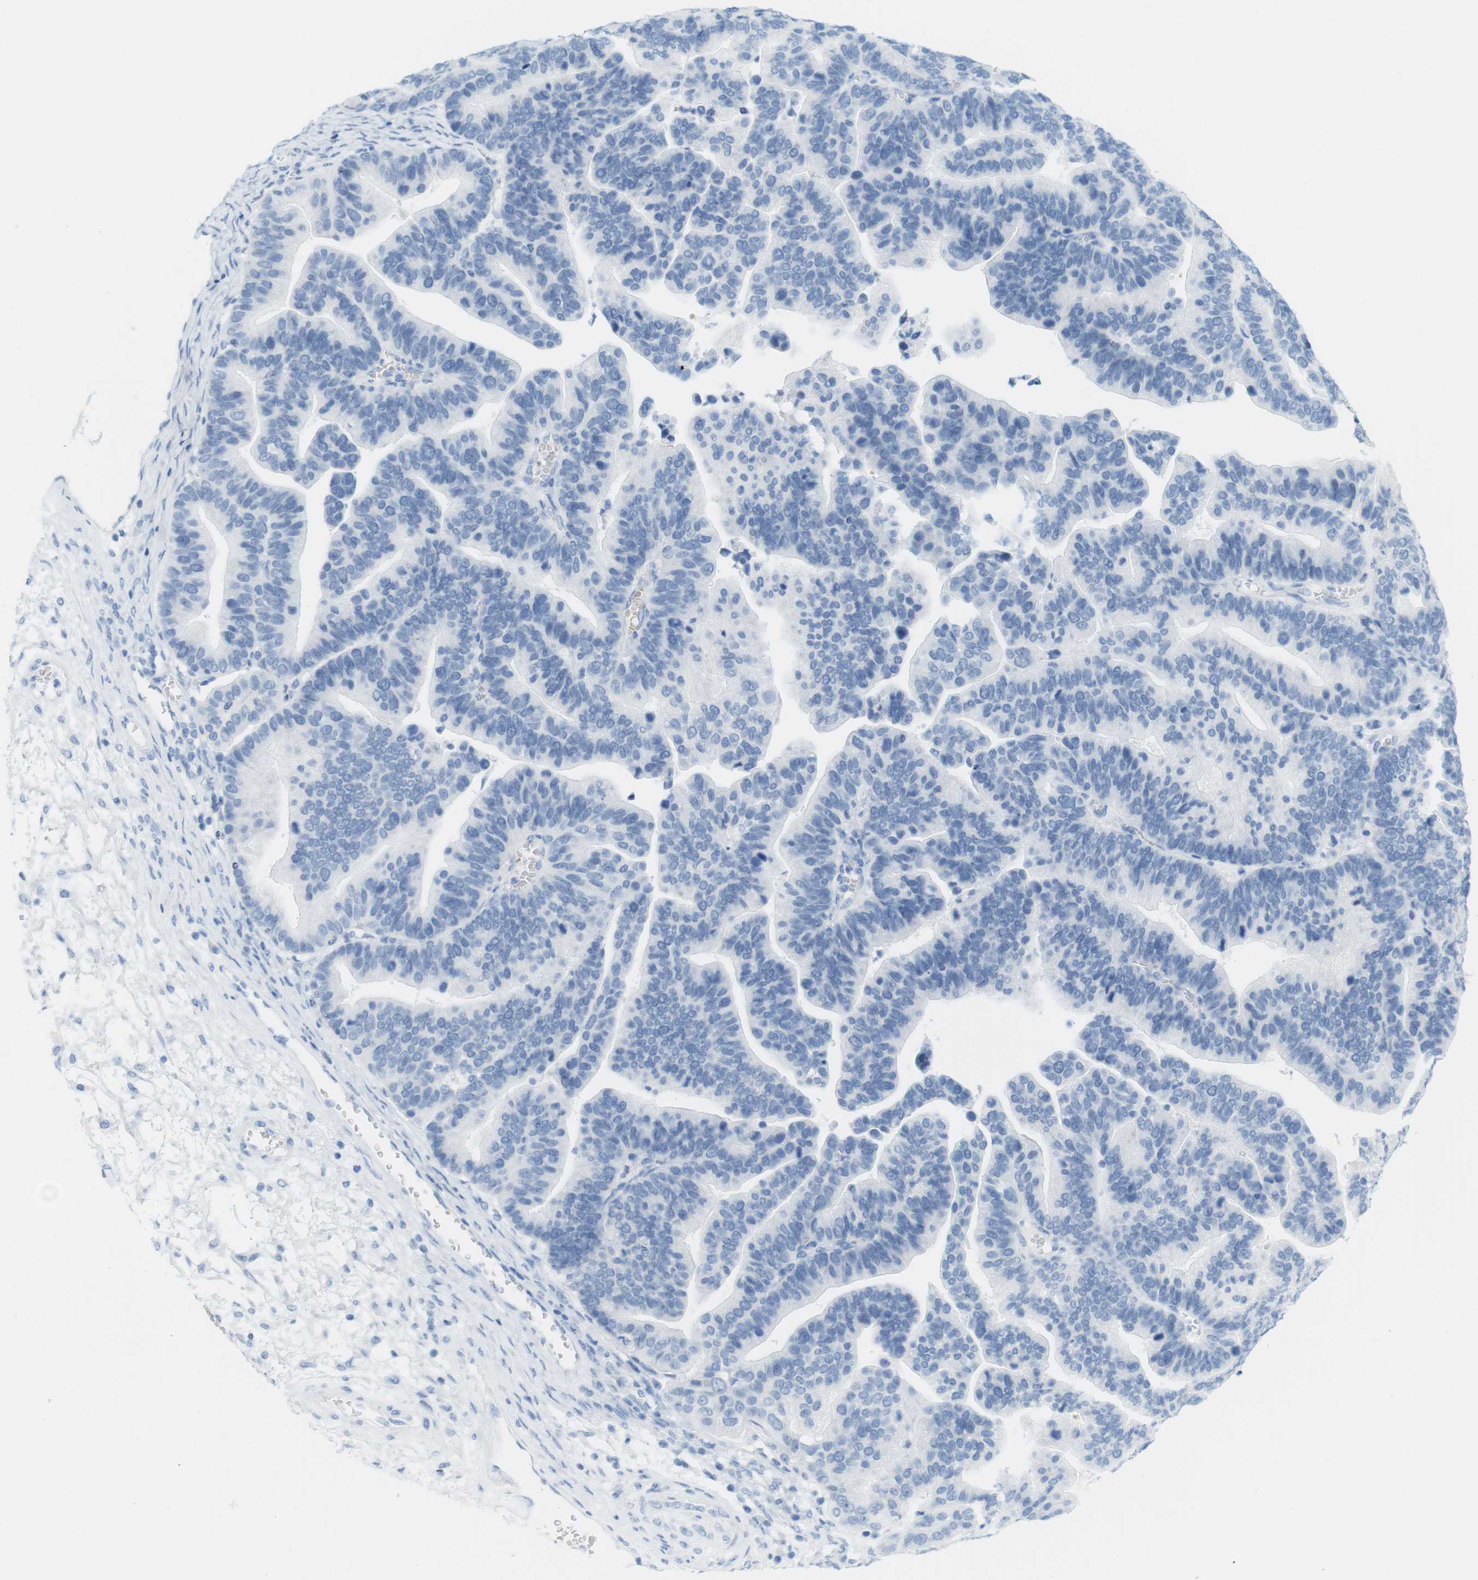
{"staining": {"intensity": "negative", "quantity": "none", "location": "none"}, "tissue": "ovarian cancer", "cell_type": "Tumor cells", "image_type": "cancer", "snomed": [{"axis": "morphology", "description": "Cystadenocarcinoma, serous, NOS"}, {"axis": "topography", "description": "Ovary"}], "caption": "Tumor cells show no significant protein staining in ovarian serous cystadenocarcinoma. The staining was performed using DAB (3,3'-diaminobenzidine) to visualize the protein expression in brown, while the nuclei were stained in blue with hematoxylin (Magnification: 20x).", "gene": "TNNT2", "patient": {"sex": "female", "age": 56}}